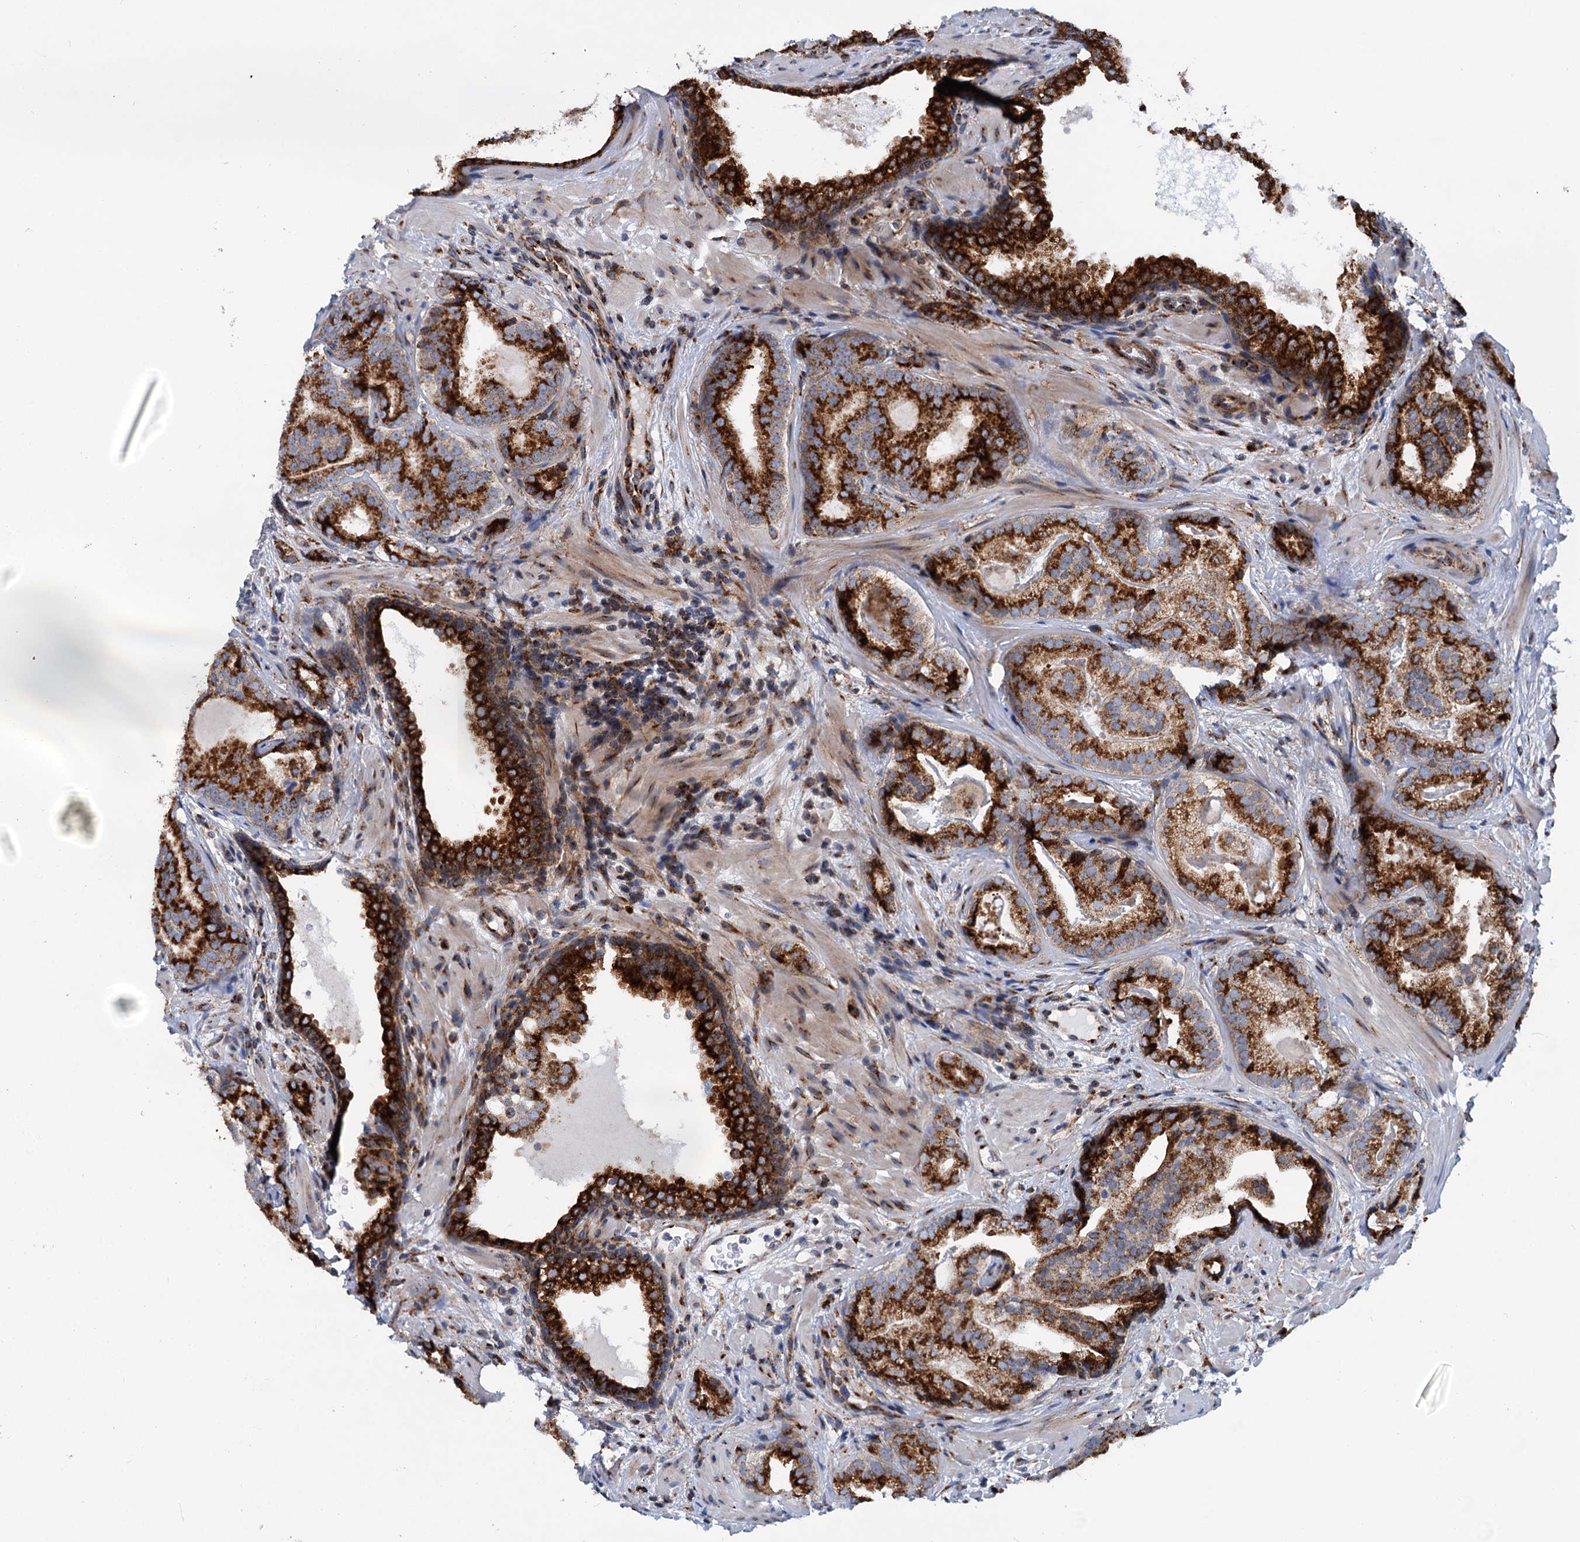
{"staining": {"intensity": "strong", "quantity": ">75%", "location": "cytoplasmic/membranous"}, "tissue": "prostate cancer", "cell_type": "Tumor cells", "image_type": "cancer", "snomed": [{"axis": "morphology", "description": "Adenocarcinoma, High grade"}, {"axis": "topography", "description": "Prostate"}], "caption": "Prostate cancer stained with a brown dye exhibits strong cytoplasmic/membranous positive expression in about >75% of tumor cells.", "gene": "SUPT20H", "patient": {"sex": "male", "age": 60}}